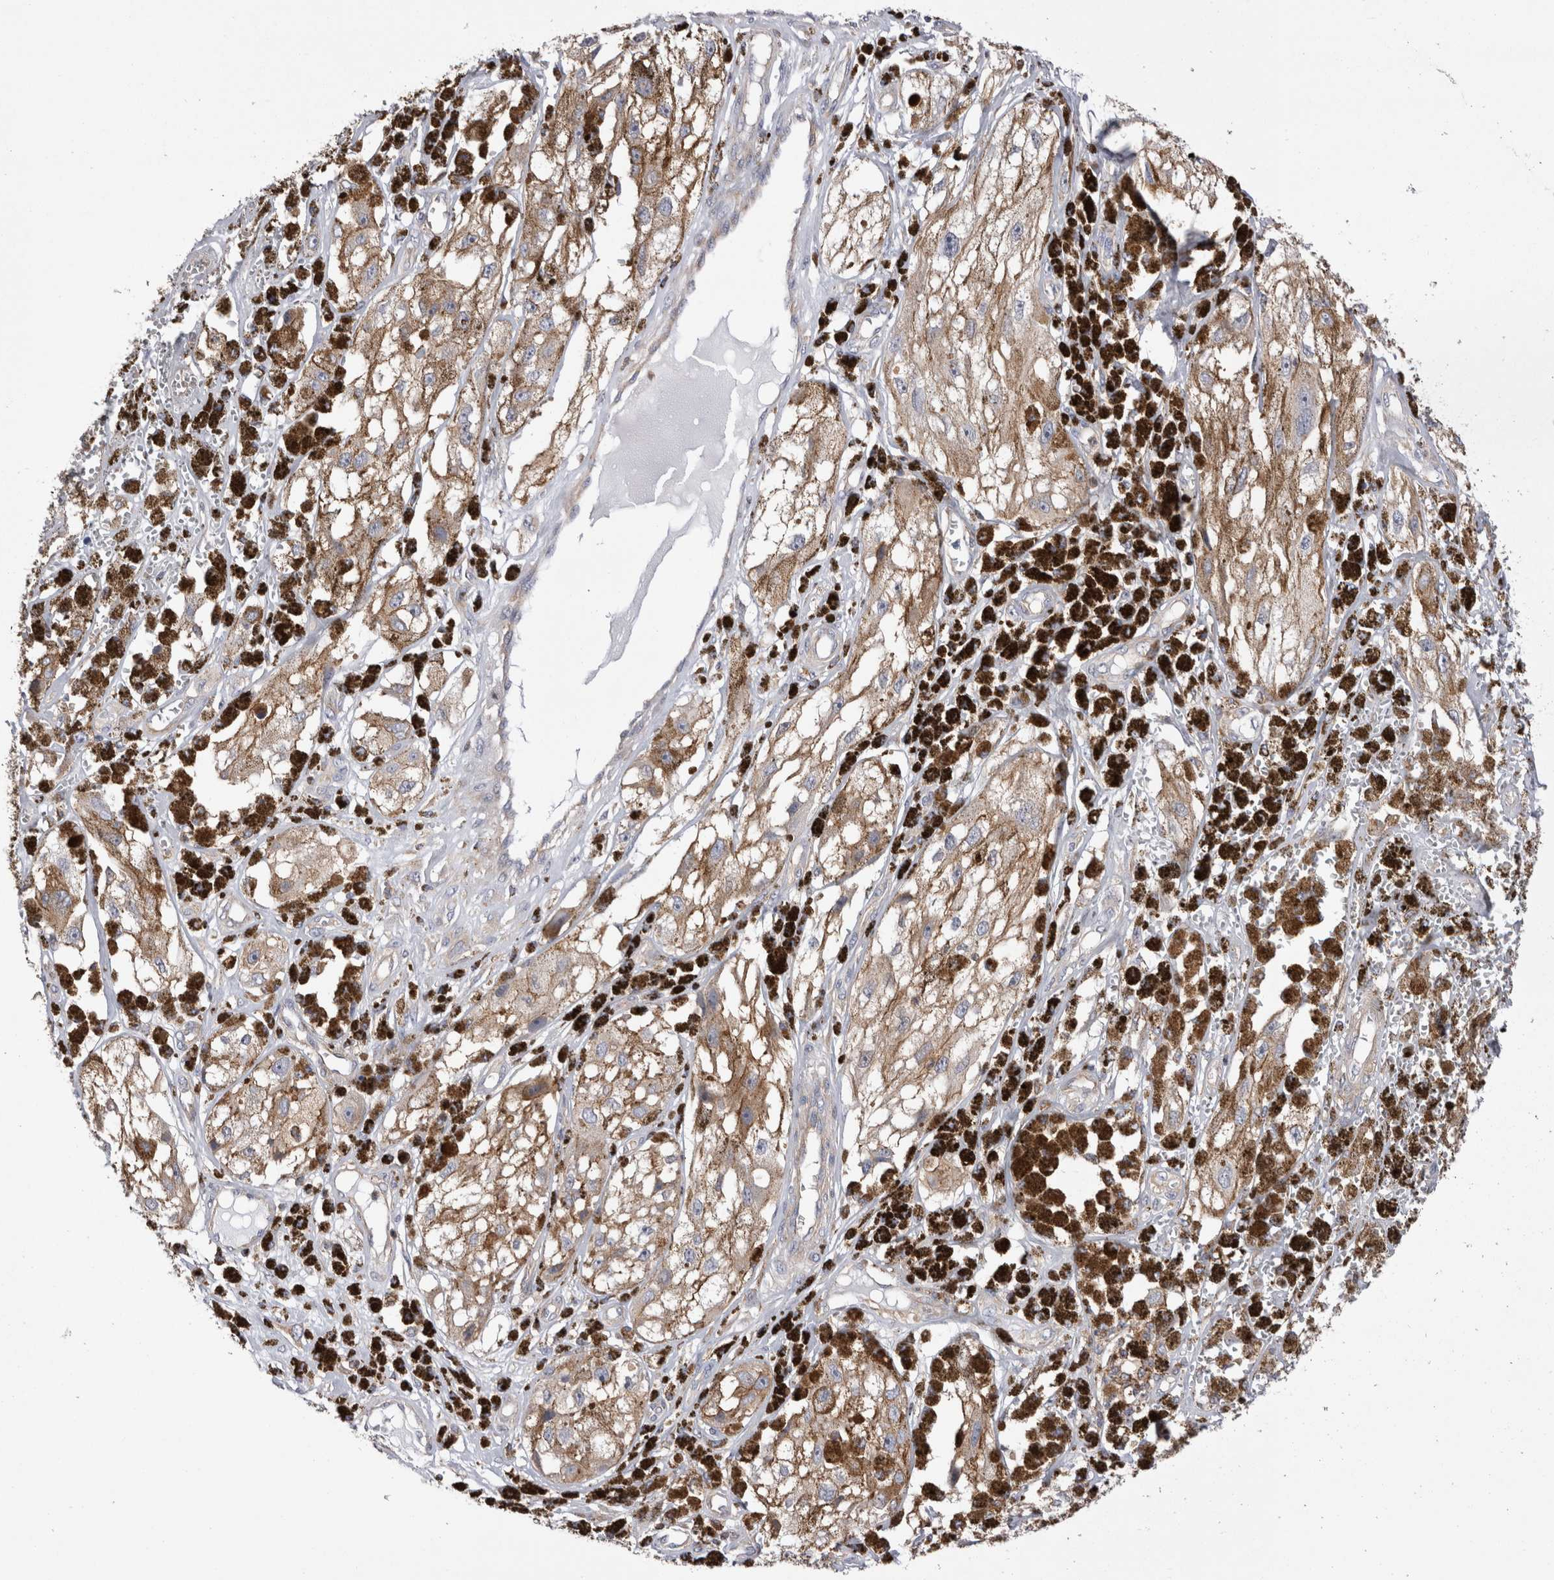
{"staining": {"intensity": "negative", "quantity": "none", "location": "none"}, "tissue": "melanoma", "cell_type": "Tumor cells", "image_type": "cancer", "snomed": [{"axis": "morphology", "description": "Malignant melanoma, NOS"}, {"axis": "topography", "description": "Skin"}], "caption": "Immunohistochemistry (IHC) of melanoma reveals no staining in tumor cells.", "gene": "RAB11FIP1", "patient": {"sex": "male", "age": 88}}